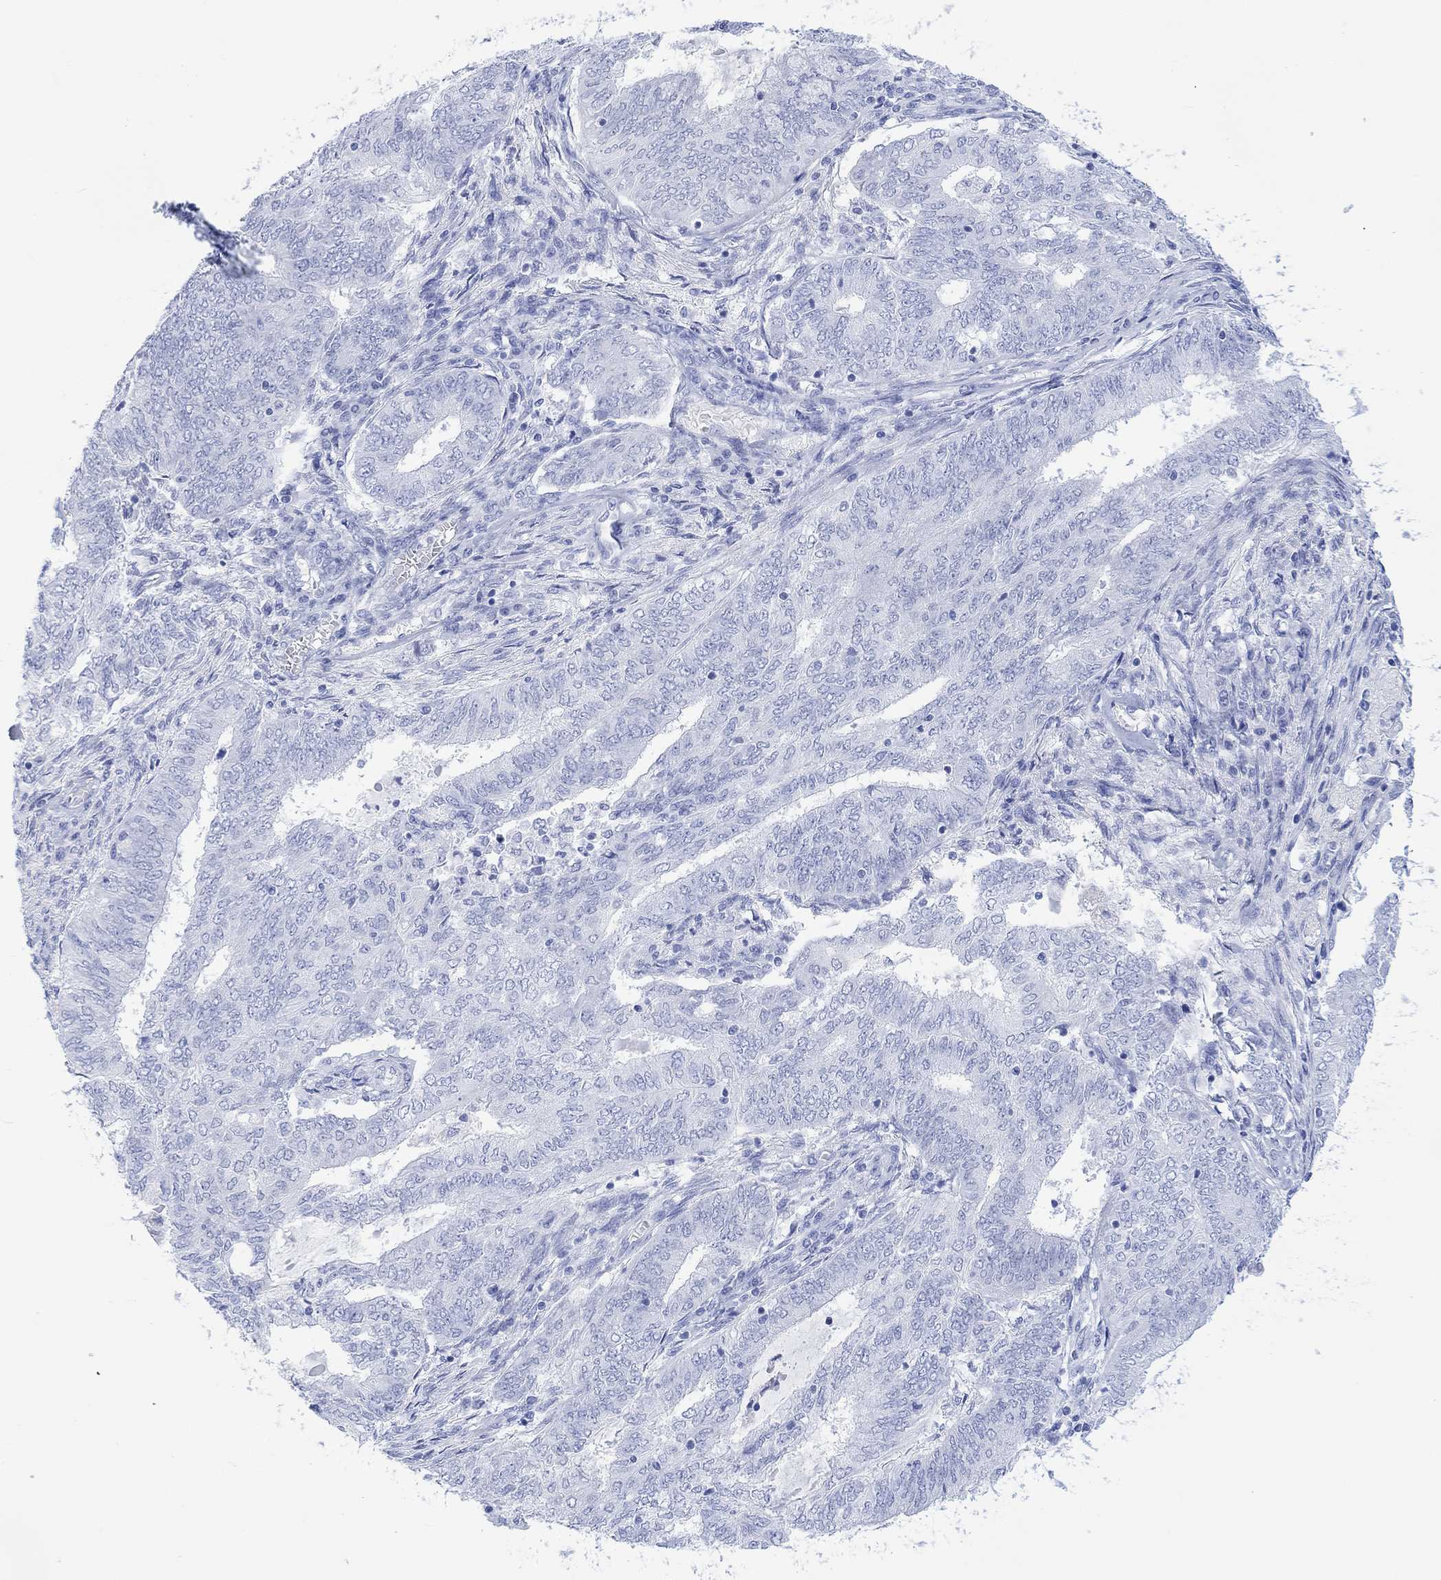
{"staining": {"intensity": "negative", "quantity": "none", "location": "none"}, "tissue": "endometrial cancer", "cell_type": "Tumor cells", "image_type": "cancer", "snomed": [{"axis": "morphology", "description": "Adenocarcinoma, NOS"}, {"axis": "topography", "description": "Endometrium"}], "caption": "High power microscopy image of an IHC image of endometrial cancer (adenocarcinoma), revealing no significant expression in tumor cells.", "gene": "CELF4", "patient": {"sex": "female", "age": 62}}